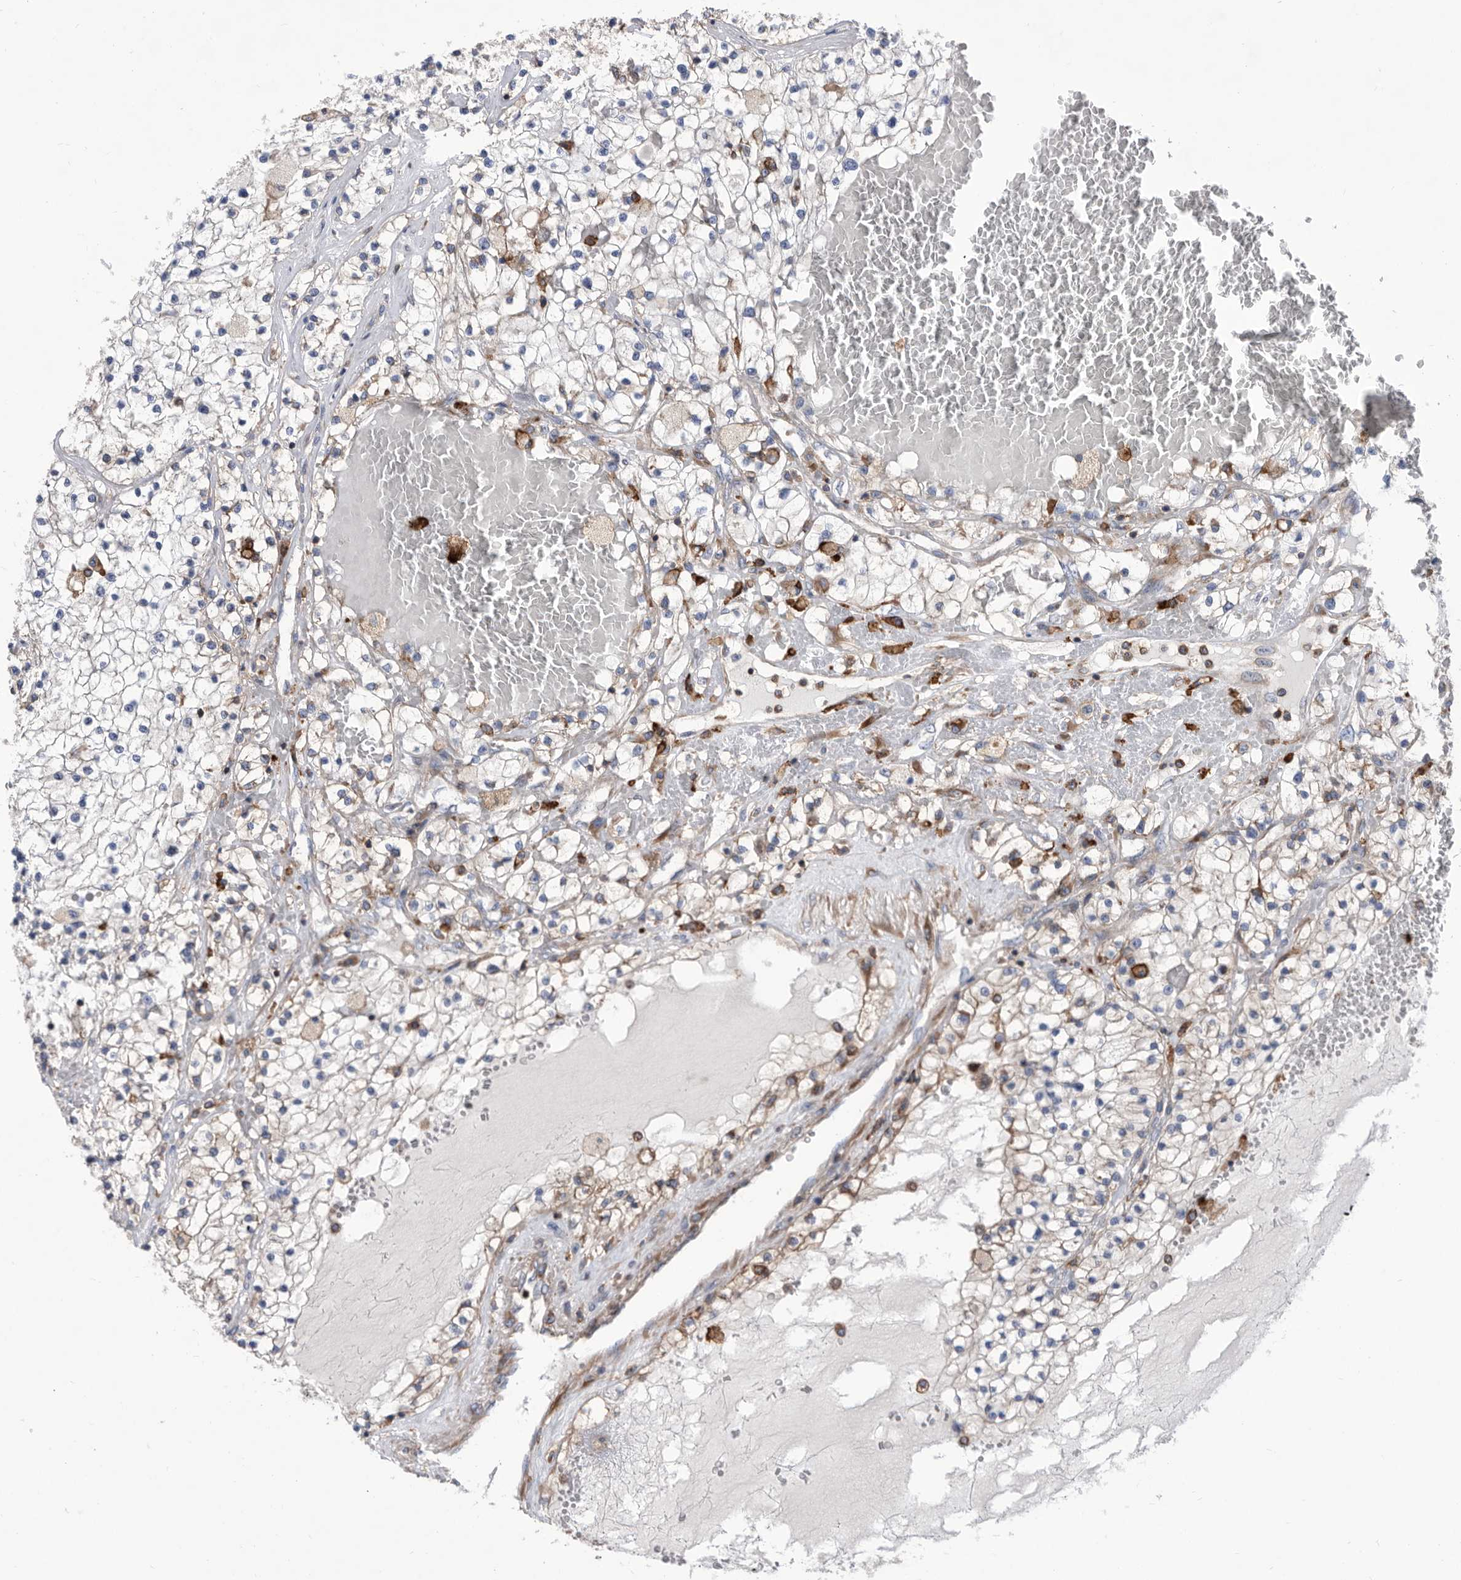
{"staining": {"intensity": "negative", "quantity": "none", "location": "none"}, "tissue": "renal cancer", "cell_type": "Tumor cells", "image_type": "cancer", "snomed": [{"axis": "morphology", "description": "Normal tissue, NOS"}, {"axis": "morphology", "description": "Adenocarcinoma, NOS"}, {"axis": "topography", "description": "Kidney"}], "caption": "The histopathology image demonstrates no significant expression in tumor cells of renal adenocarcinoma.", "gene": "SMG7", "patient": {"sex": "male", "age": 68}}